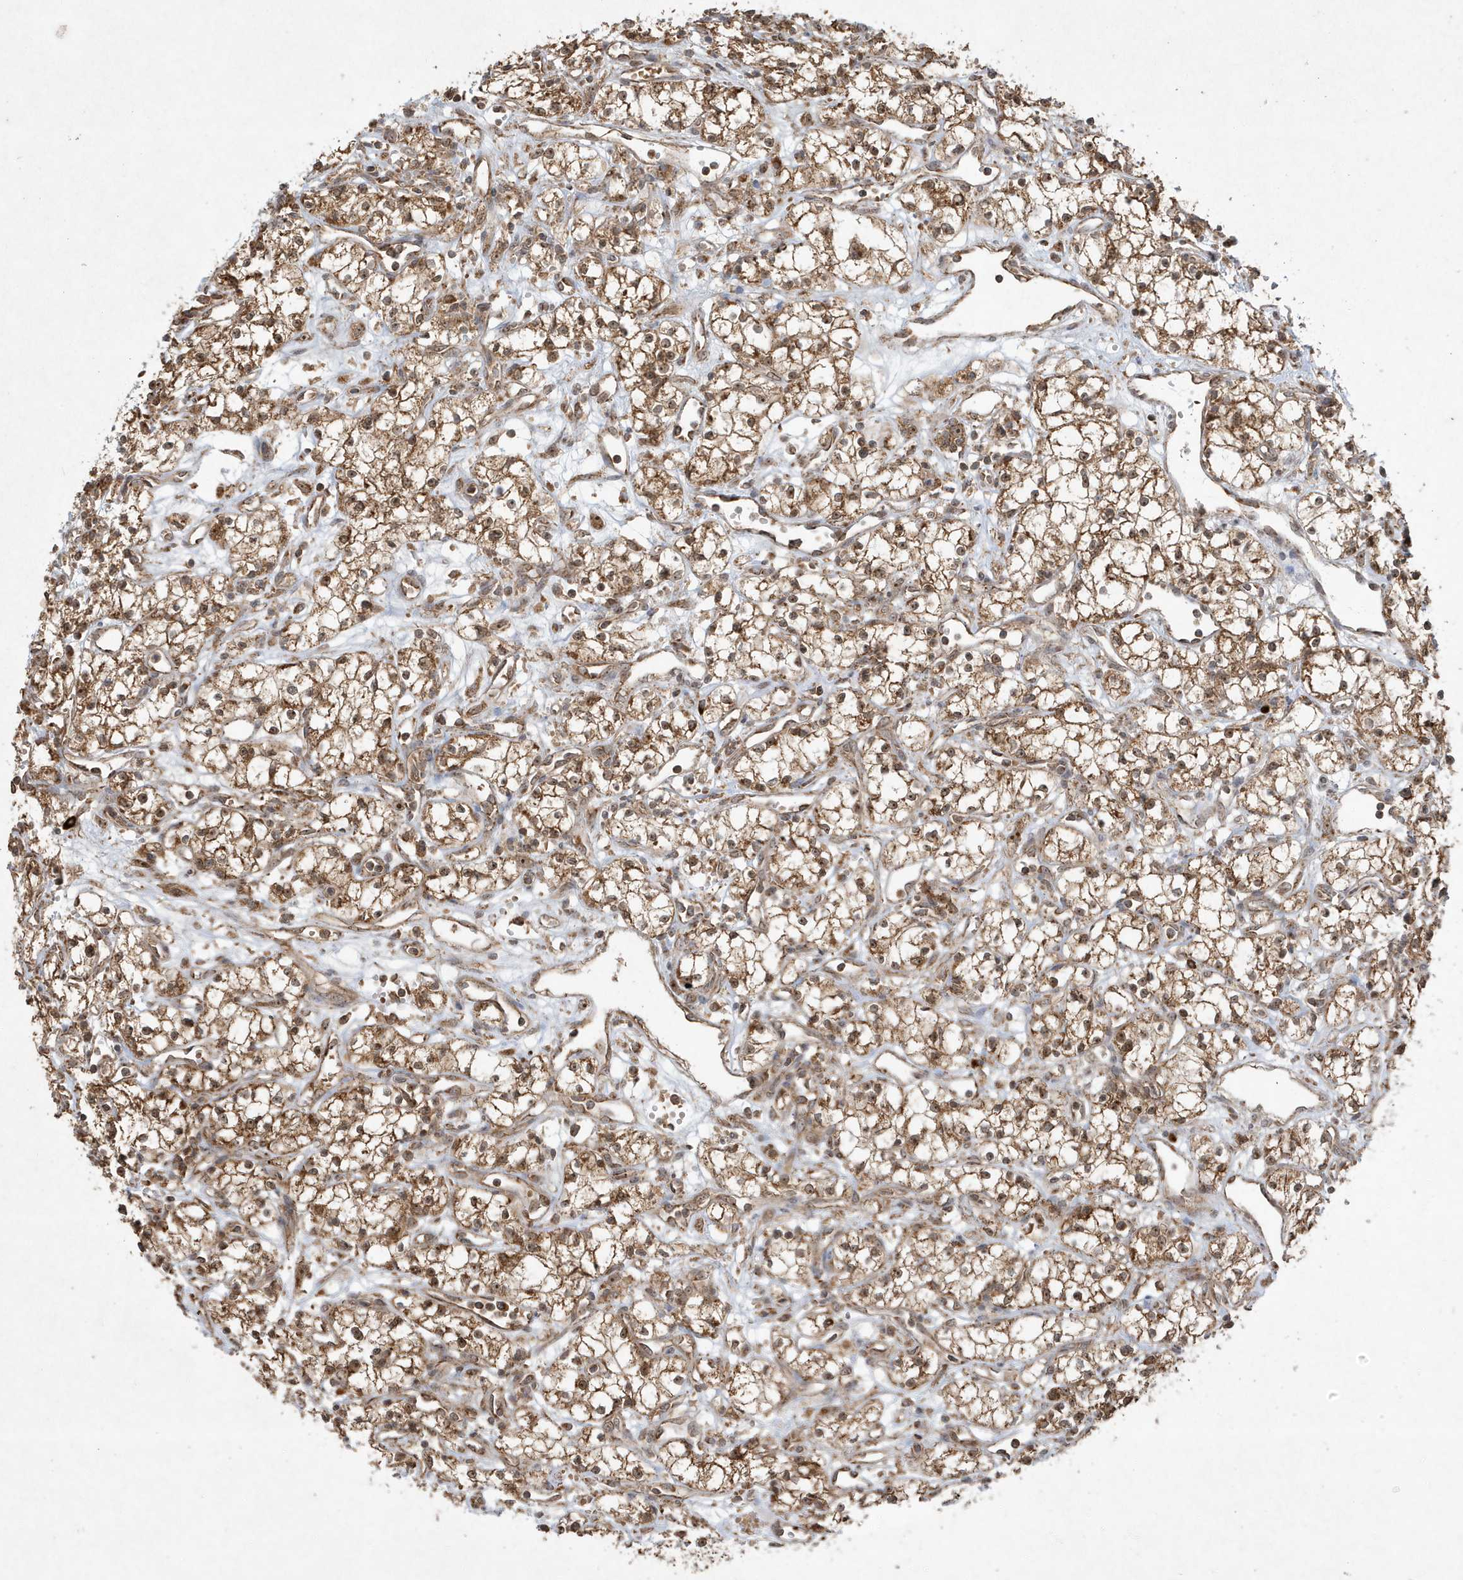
{"staining": {"intensity": "moderate", "quantity": ">75%", "location": "cytoplasmic/membranous,nuclear"}, "tissue": "renal cancer", "cell_type": "Tumor cells", "image_type": "cancer", "snomed": [{"axis": "morphology", "description": "Adenocarcinoma, NOS"}, {"axis": "topography", "description": "Kidney"}], "caption": "Renal cancer (adenocarcinoma) stained with DAB IHC demonstrates medium levels of moderate cytoplasmic/membranous and nuclear expression in approximately >75% of tumor cells.", "gene": "ABCB9", "patient": {"sex": "male", "age": 59}}